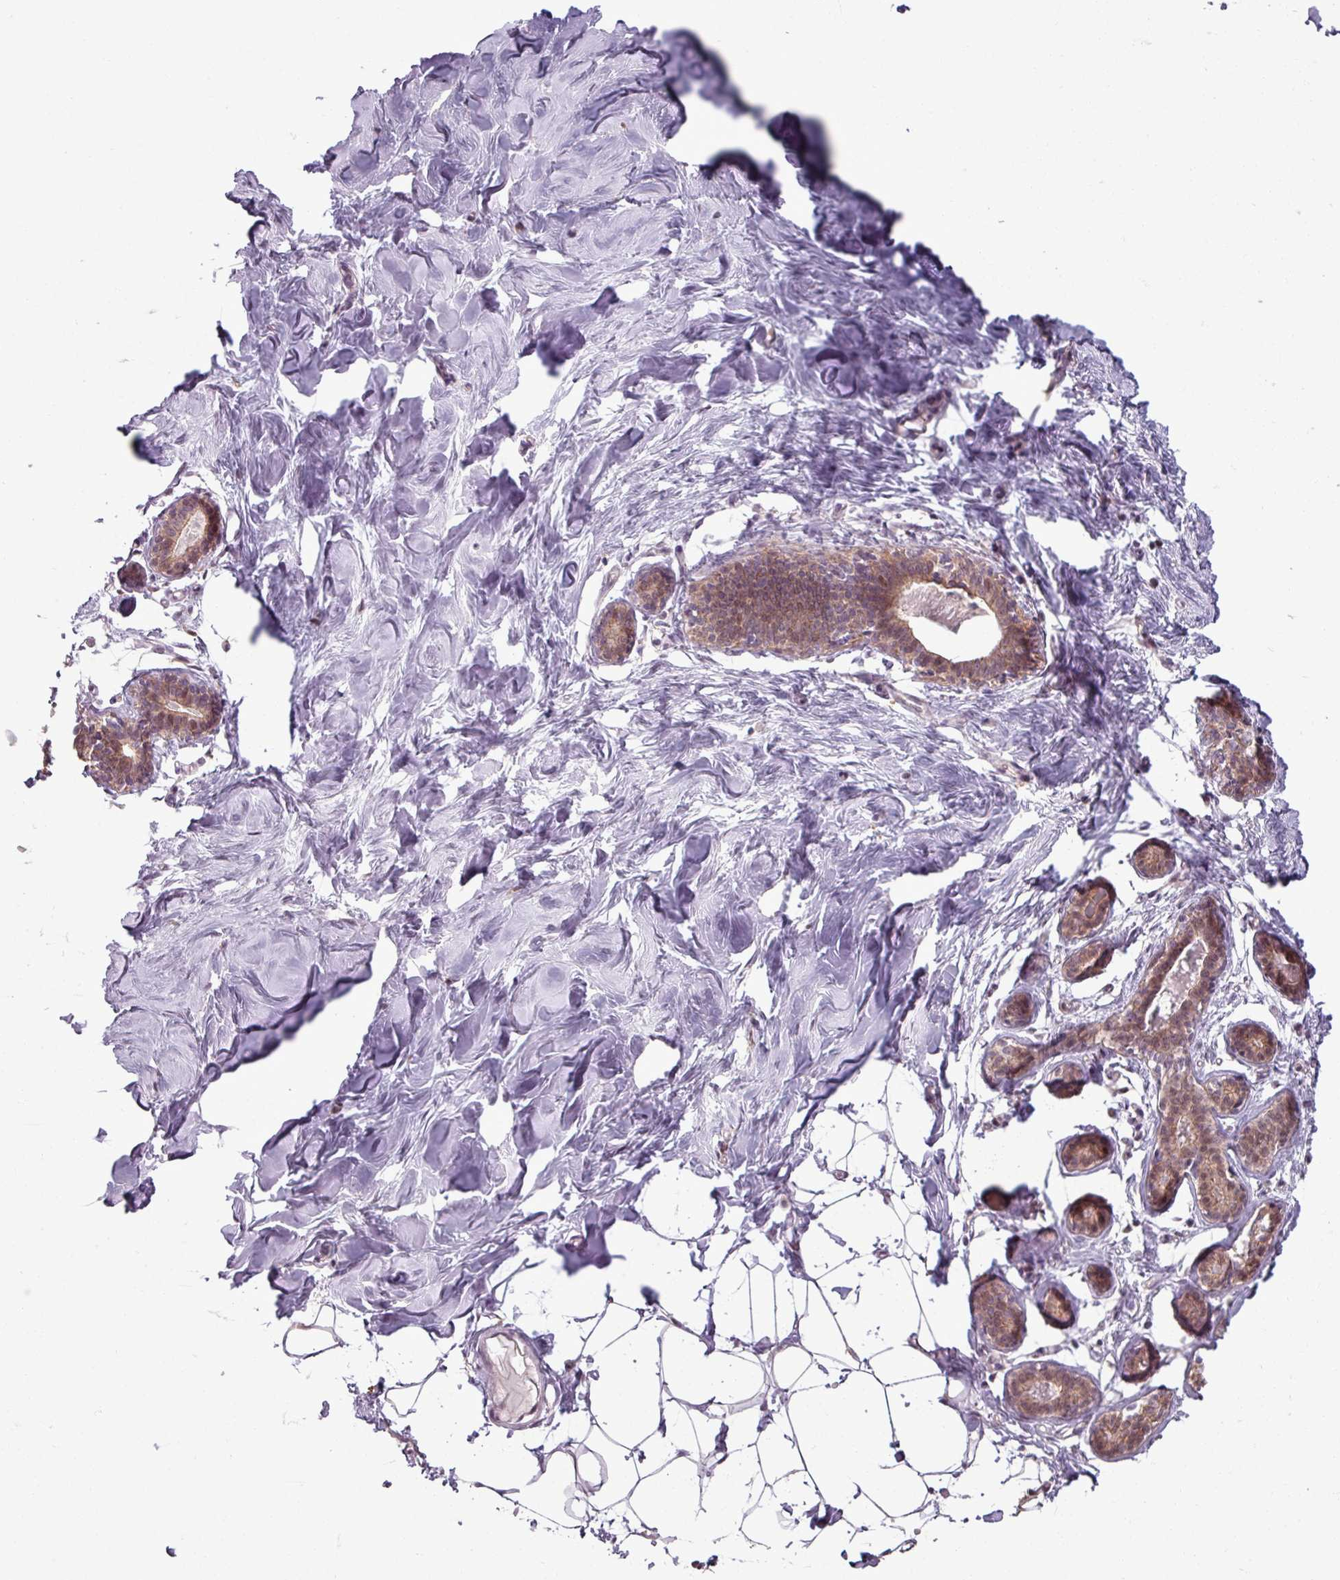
{"staining": {"intensity": "negative", "quantity": "none", "location": "none"}, "tissue": "breast", "cell_type": "Adipocytes", "image_type": "normal", "snomed": [{"axis": "morphology", "description": "Normal tissue, NOS"}, {"axis": "topography", "description": "Breast"}], "caption": "Breast stained for a protein using IHC demonstrates no expression adipocytes.", "gene": "PNMA6A", "patient": {"sex": "female", "age": 23}}